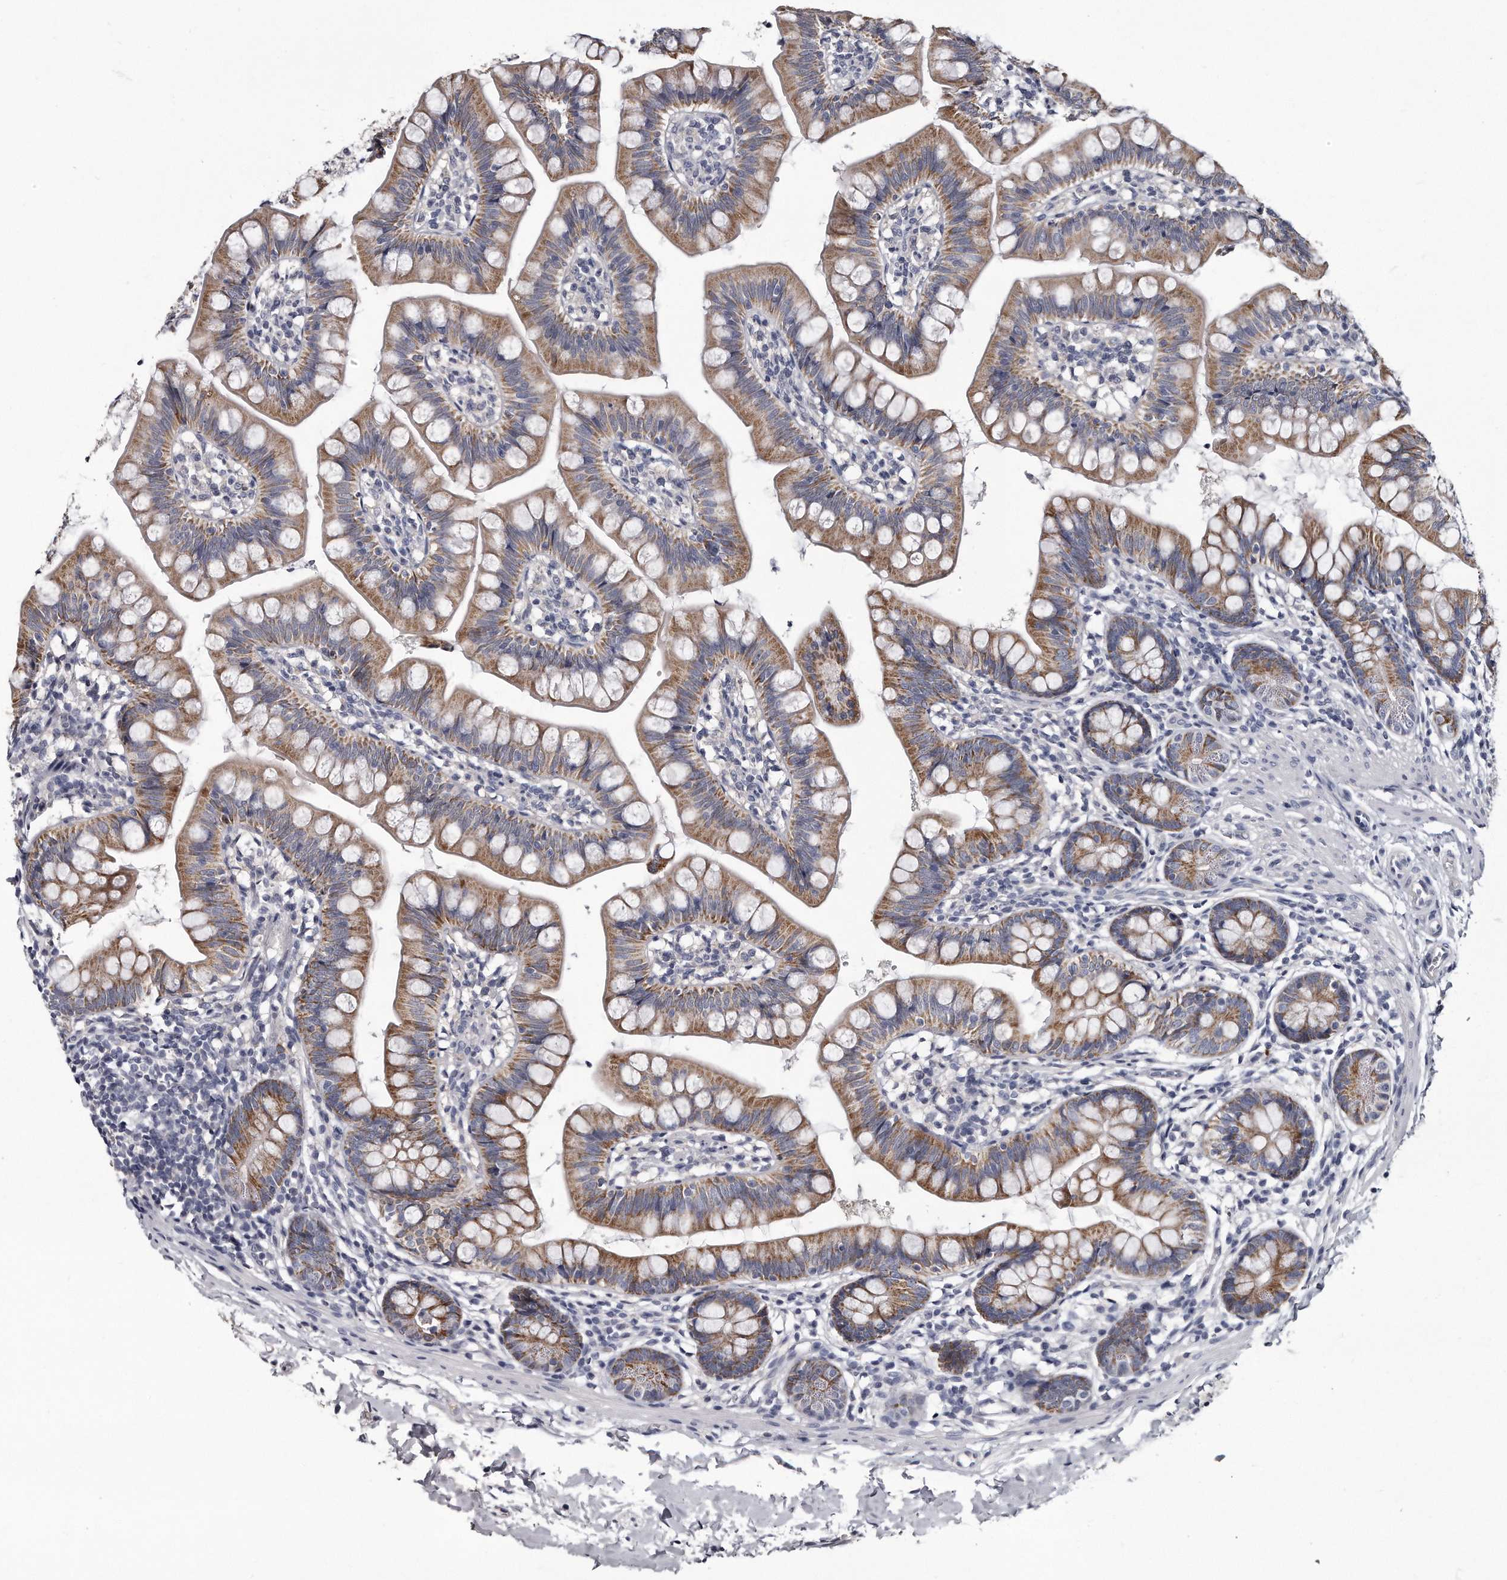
{"staining": {"intensity": "moderate", "quantity": ">75%", "location": "cytoplasmic/membranous"}, "tissue": "small intestine", "cell_type": "Glandular cells", "image_type": "normal", "snomed": [{"axis": "morphology", "description": "Normal tissue, NOS"}, {"axis": "topography", "description": "Small intestine"}], "caption": "Normal small intestine exhibits moderate cytoplasmic/membranous staining in about >75% of glandular cells, visualized by immunohistochemistry.", "gene": "GAPVD1", "patient": {"sex": "male", "age": 7}}